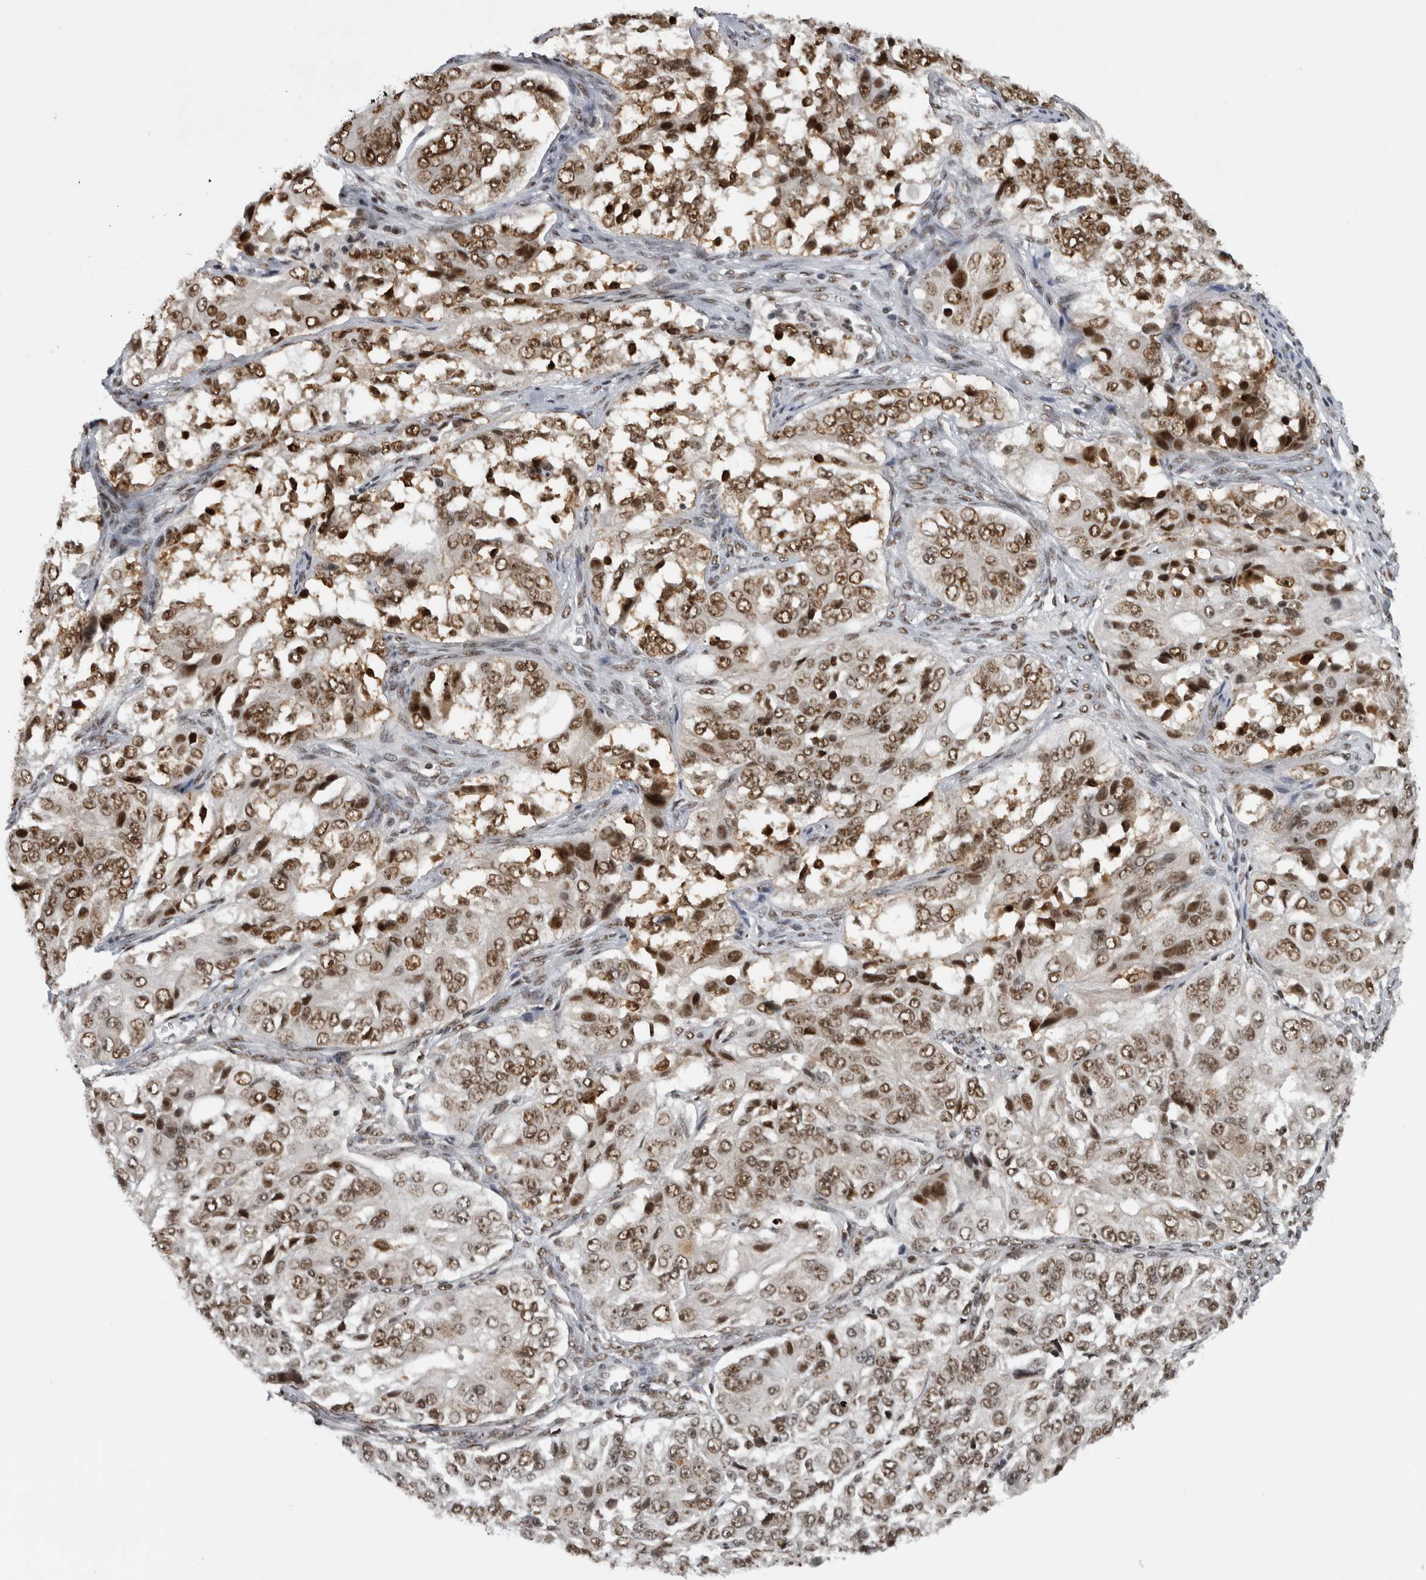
{"staining": {"intensity": "moderate", "quantity": ">75%", "location": "nuclear"}, "tissue": "ovarian cancer", "cell_type": "Tumor cells", "image_type": "cancer", "snomed": [{"axis": "morphology", "description": "Carcinoma, endometroid"}, {"axis": "topography", "description": "Ovary"}], "caption": "Immunohistochemistry (IHC) (DAB (3,3'-diaminobenzidine)) staining of ovarian cancer displays moderate nuclear protein expression in approximately >75% of tumor cells.", "gene": "ZSCAN2", "patient": {"sex": "female", "age": 51}}